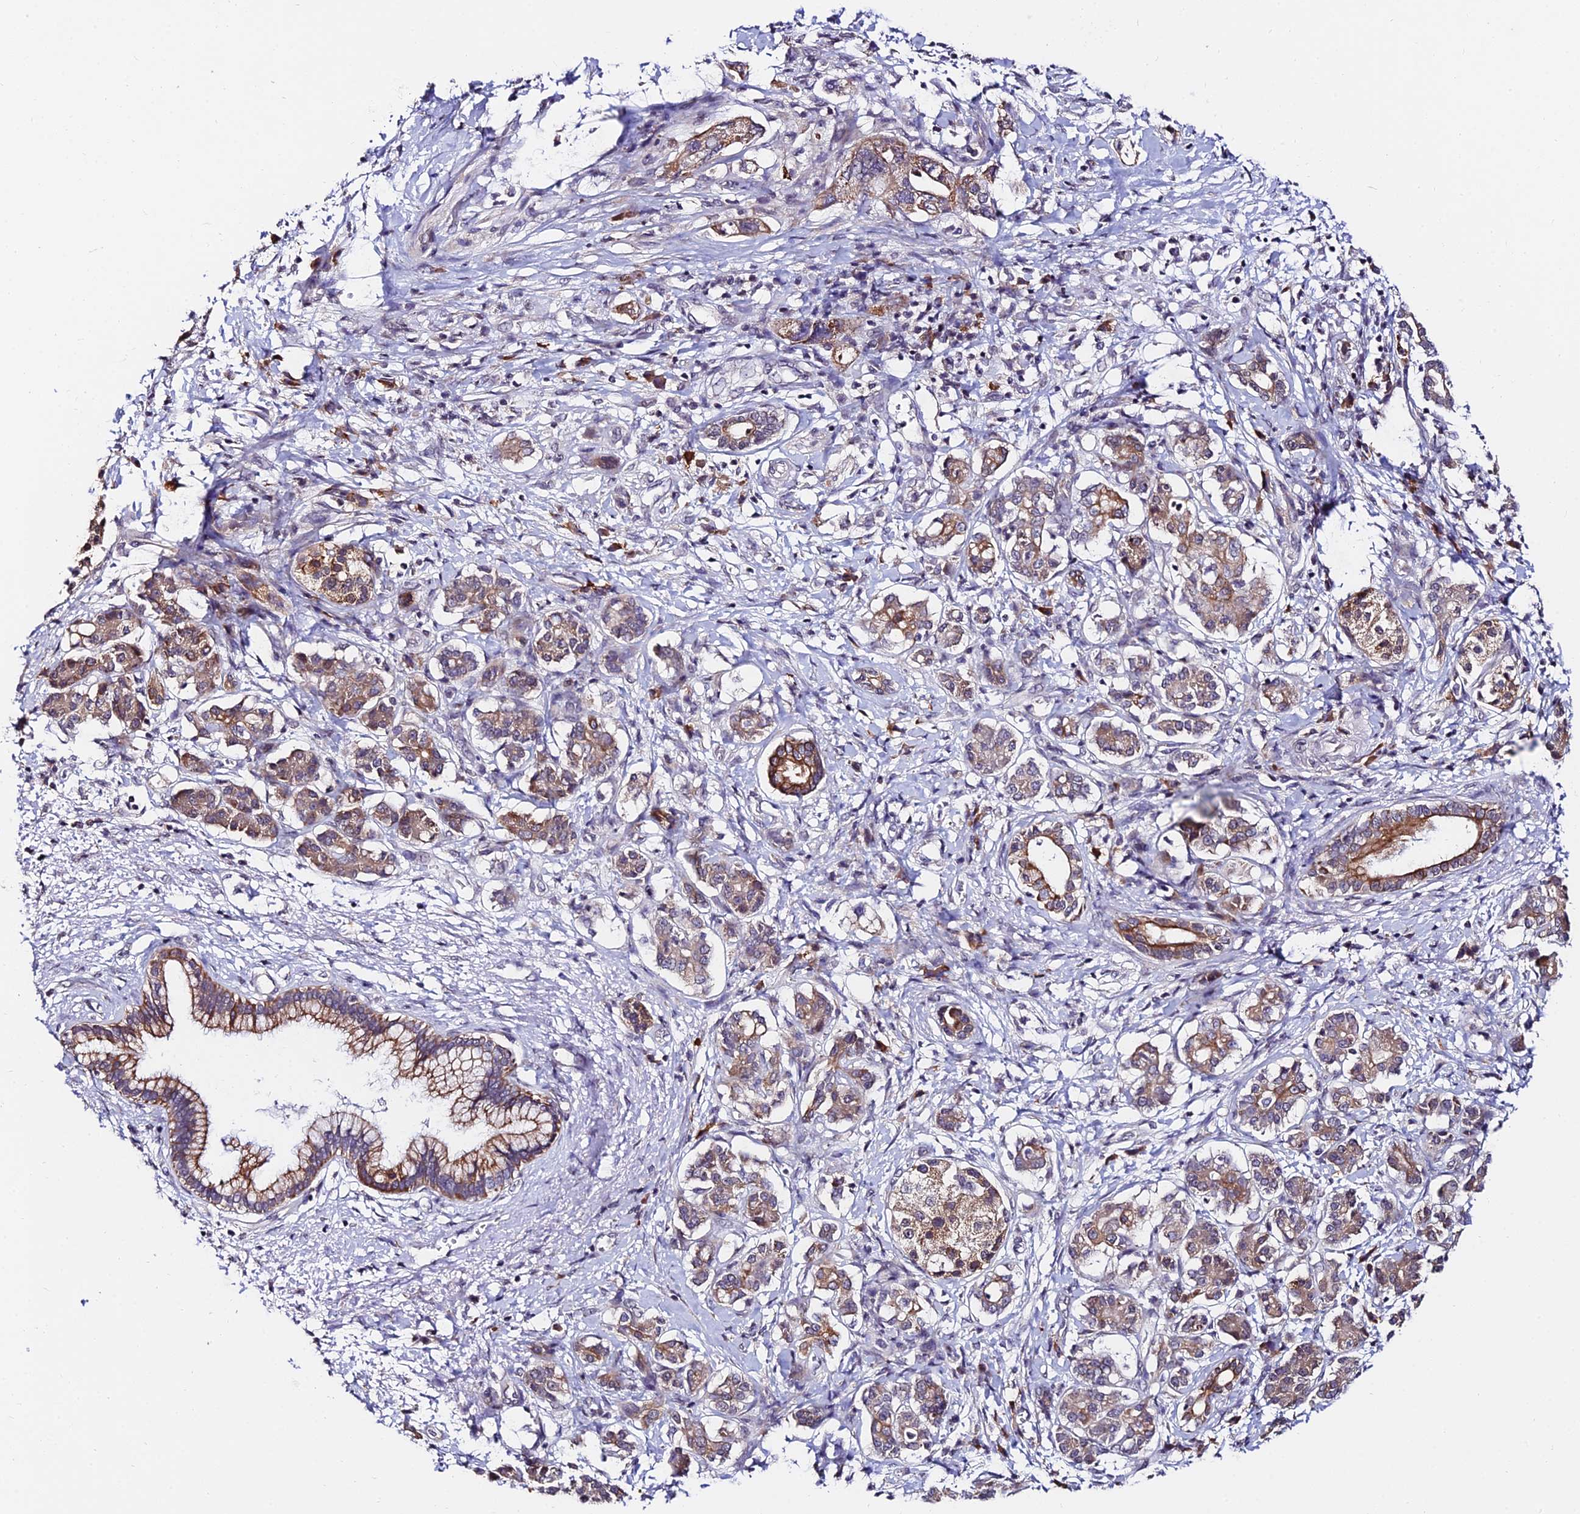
{"staining": {"intensity": "moderate", "quantity": ">75%", "location": "cytoplasmic/membranous"}, "tissue": "pancreatic cancer", "cell_type": "Tumor cells", "image_type": "cancer", "snomed": [{"axis": "morphology", "description": "Adenocarcinoma, NOS"}, {"axis": "topography", "description": "Pancreas"}], "caption": "Pancreatic adenocarcinoma stained with DAB (3,3'-diaminobenzidine) IHC exhibits medium levels of moderate cytoplasmic/membranous staining in about >75% of tumor cells.", "gene": "CDNF", "patient": {"sex": "female", "age": 73}}